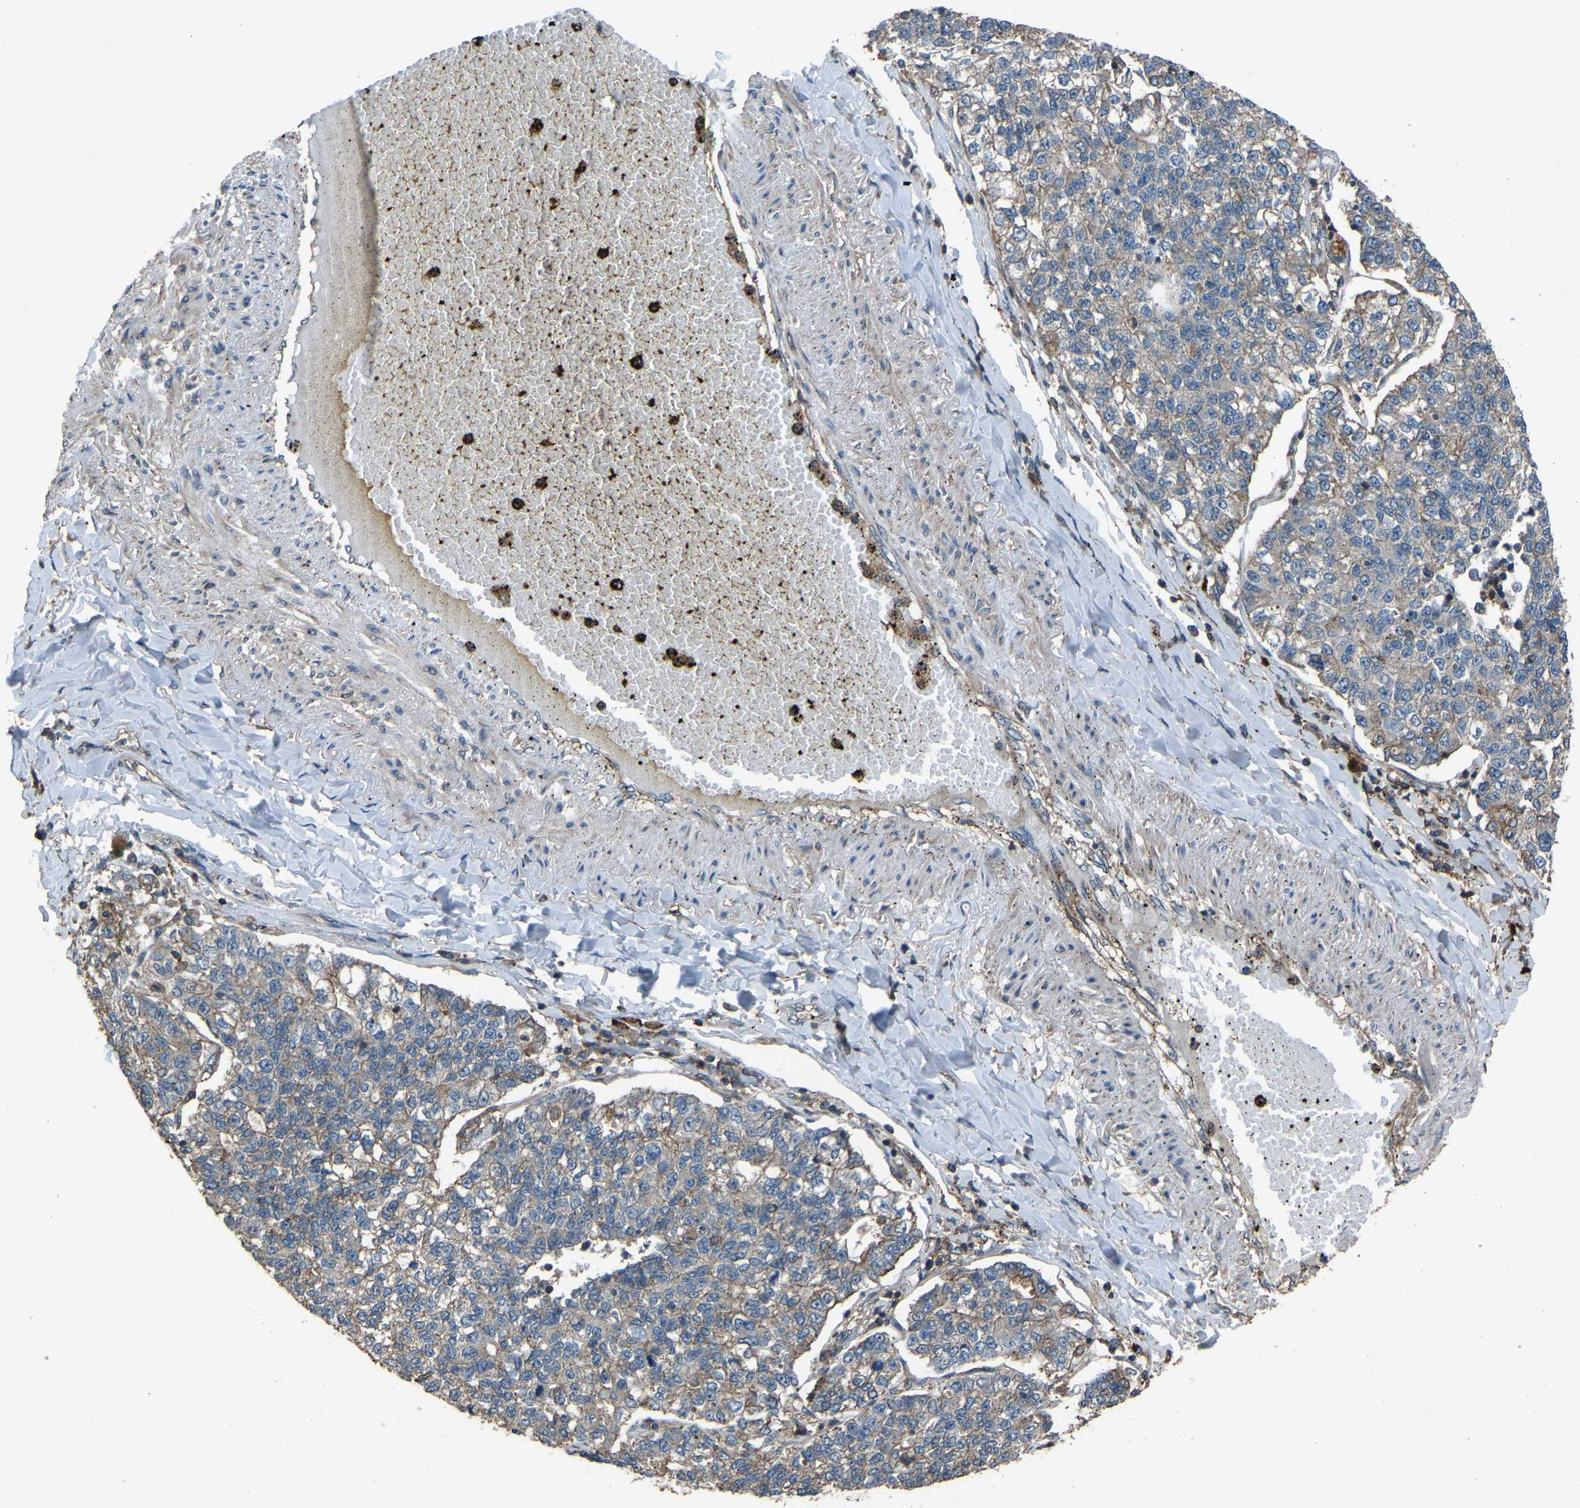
{"staining": {"intensity": "weak", "quantity": "25%-75%", "location": "cytoplasmic/membranous"}, "tissue": "lung cancer", "cell_type": "Tumor cells", "image_type": "cancer", "snomed": [{"axis": "morphology", "description": "Adenocarcinoma, NOS"}, {"axis": "topography", "description": "Lung"}], "caption": "A histopathology image of human lung cancer stained for a protein reveals weak cytoplasmic/membranous brown staining in tumor cells.", "gene": "SLC4A2", "patient": {"sex": "male", "age": 49}}